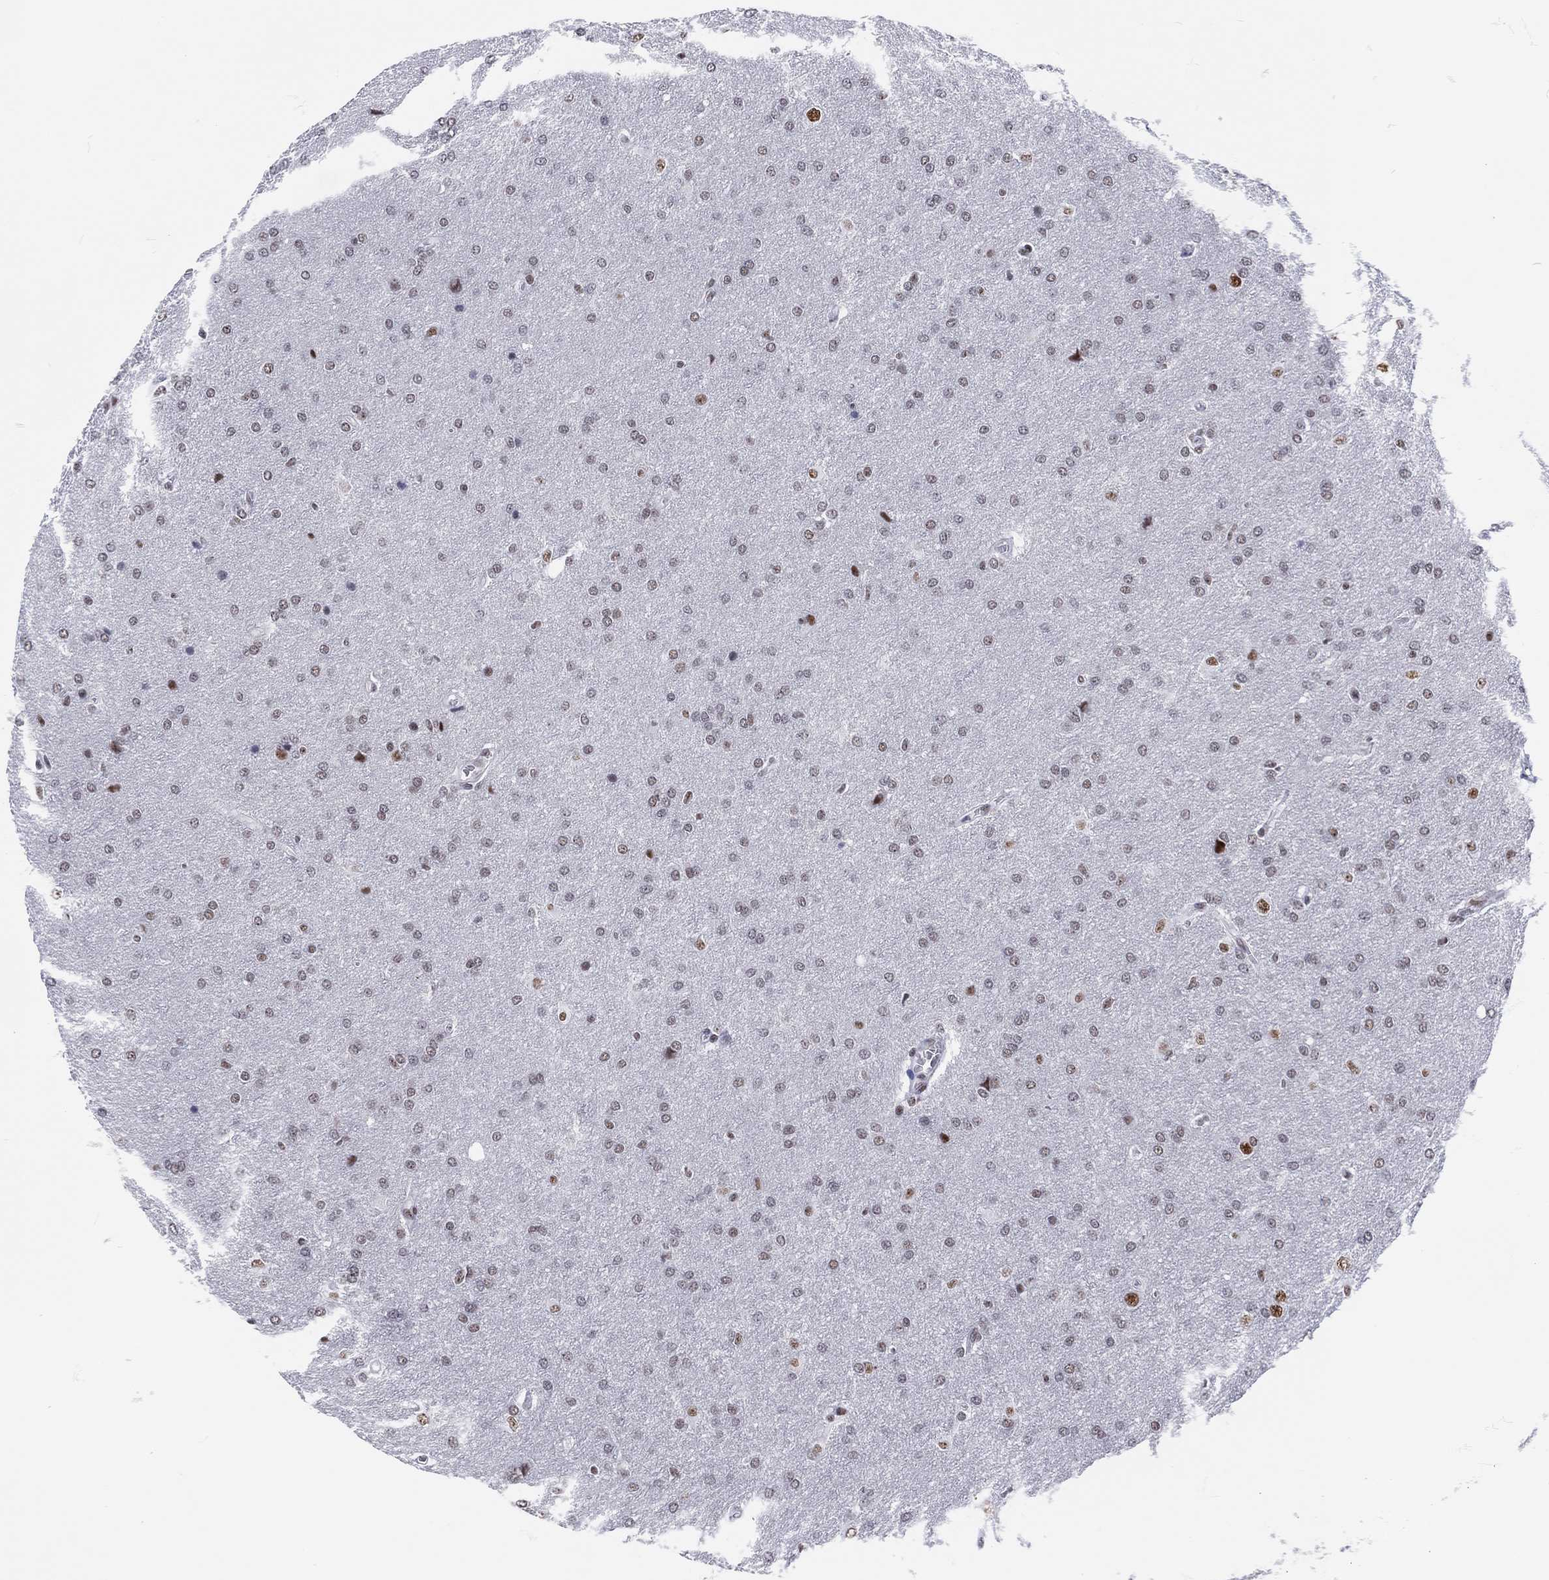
{"staining": {"intensity": "moderate", "quantity": "<25%", "location": "nuclear"}, "tissue": "glioma", "cell_type": "Tumor cells", "image_type": "cancer", "snomed": [{"axis": "morphology", "description": "Glioma, malignant, Low grade"}, {"axis": "topography", "description": "Brain"}], "caption": "Tumor cells exhibit low levels of moderate nuclear expression in about <25% of cells in malignant glioma (low-grade). Using DAB (brown) and hematoxylin (blue) stains, captured at high magnification using brightfield microscopy.", "gene": "MAPK8IP1", "patient": {"sex": "female", "age": 32}}